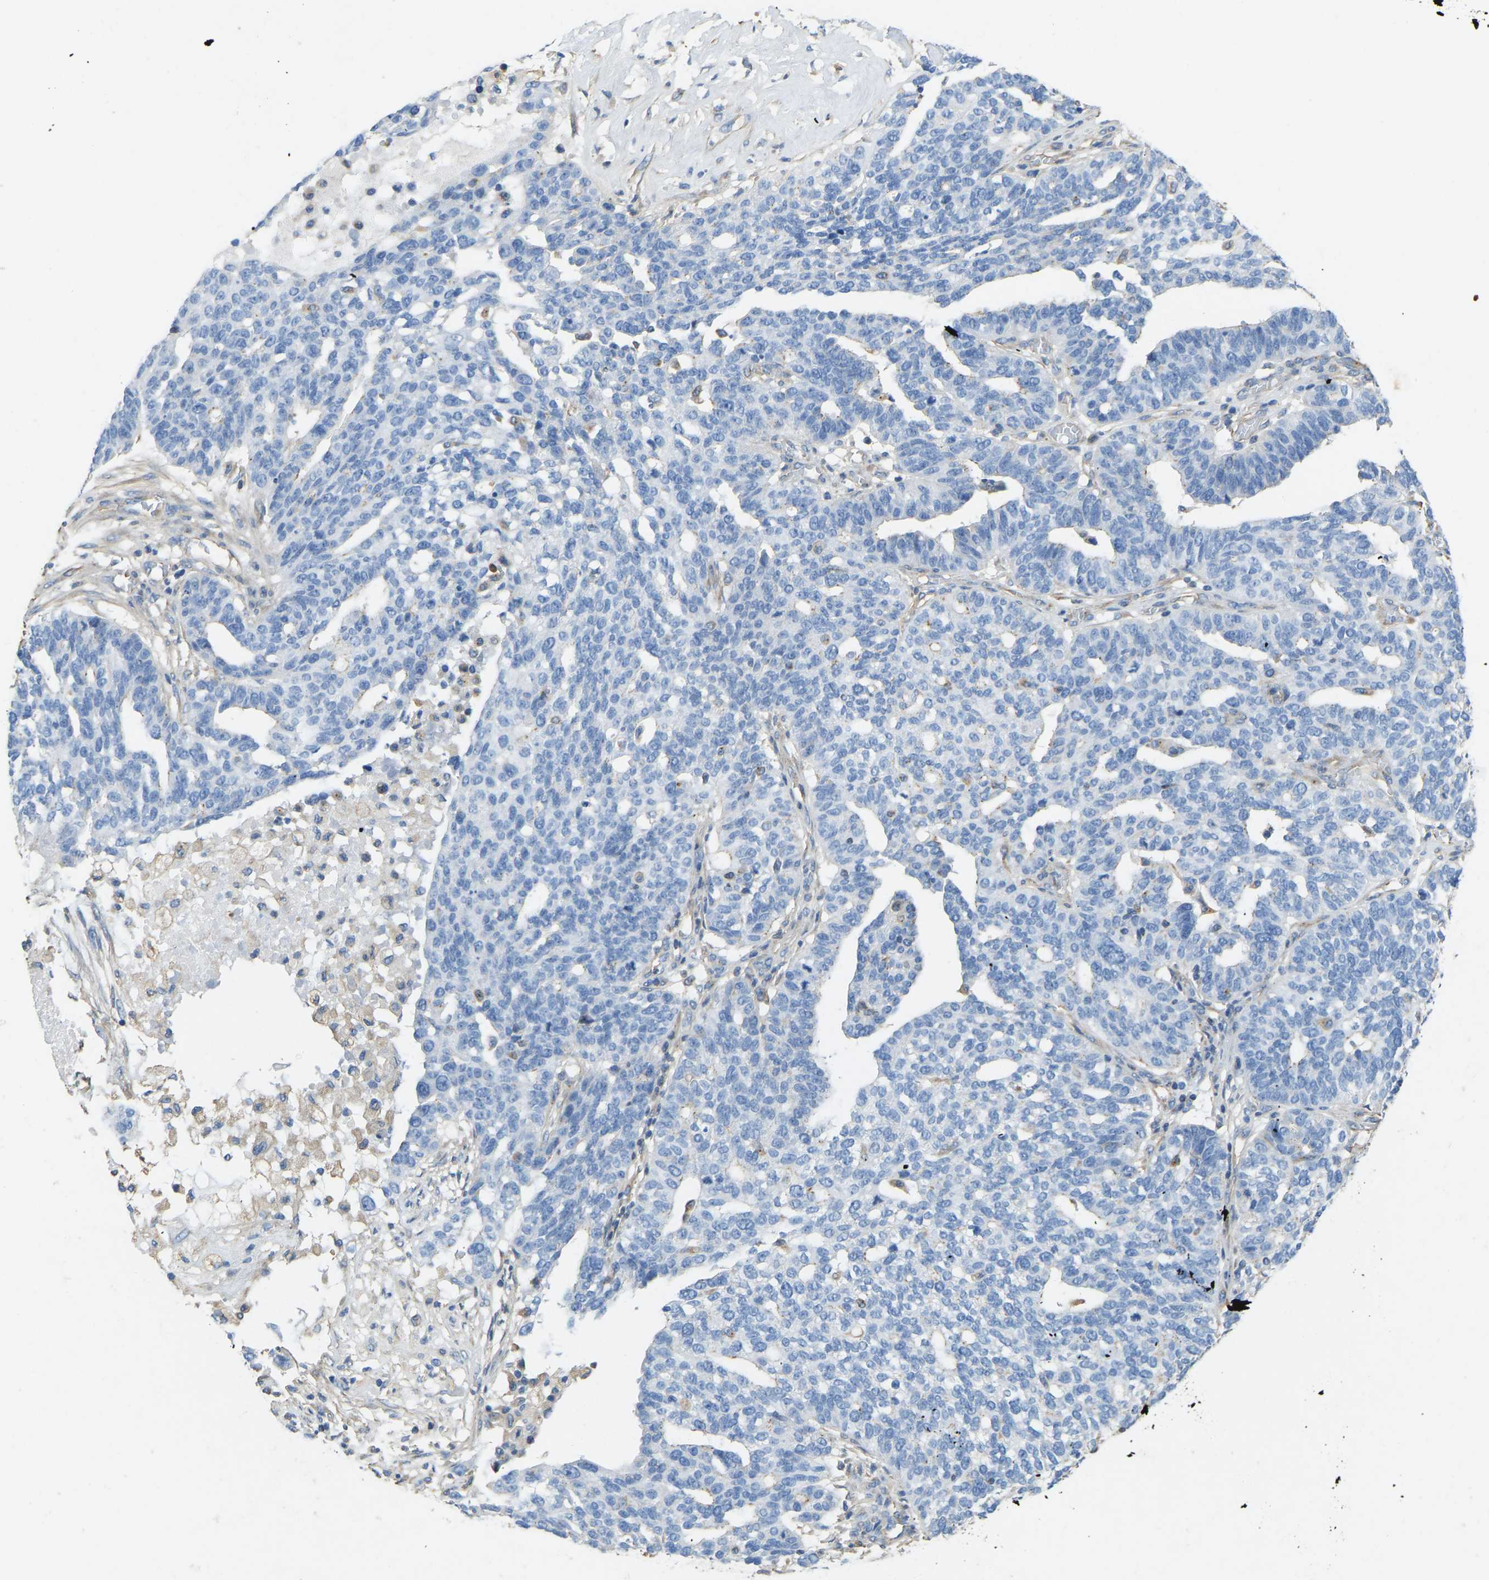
{"staining": {"intensity": "negative", "quantity": "none", "location": "none"}, "tissue": "ovarian cancer", "cell_type": "Tumor cells", "image_type": "cancer", "snomed": [{"axis": "morphology", "description": "Cystadenocarcinoma, serous, NOS"}, {"axis": "topography", "description": "Ovary"}], "caption": "An immunohistochemistry (IHC) histopathology image of ovarian serous cystadenocarcinoma is shown. There is no staining in tumor cells of ovarian serous cystadenocarcinoma.", "gene": "TECTA", "patient": {"sex": "female", "age": 59}}